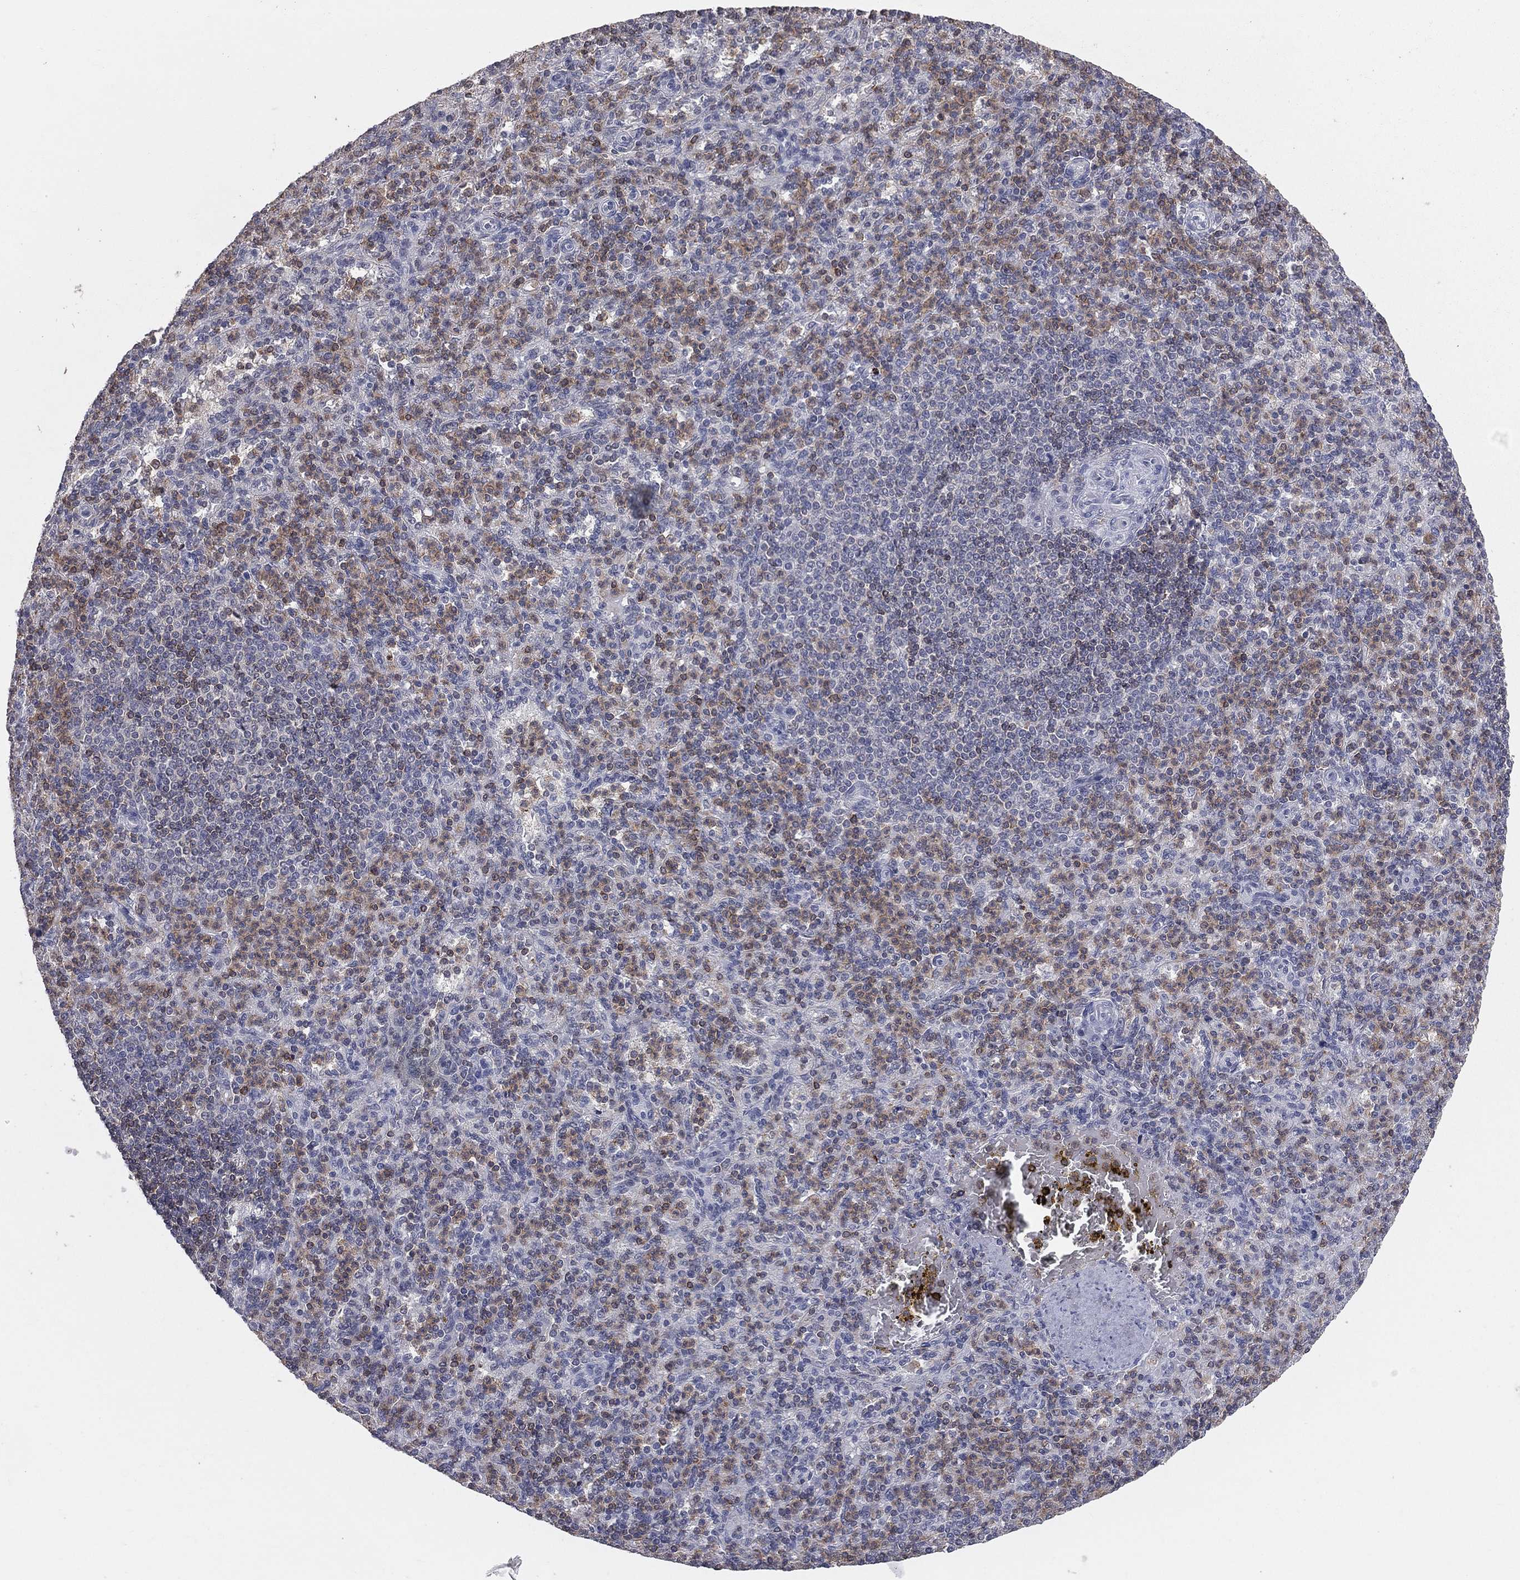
{"staining": {"intensity": "moderate", "quantity": "<25%", "location": "cytoplasmic/membranous"}, "tissue": "spleen", "cell_type": "Cells in red pulp", "image_type": "normal", "snomed": [{"axis": "morphology", "description": "Normal tissue, NOS"}, {"axis": "topography", "description": "Spleen"}], "caption": "The image displays a brown stain indicating the presence of a protein in the cytoplasmic/membranous of cells in red pulp in spleen. (DAB IHC, brown staining for protein, blue staining for nuclei).", "gene": "PSTPIP1", "patient": {"sex": "female", "age": 74}}